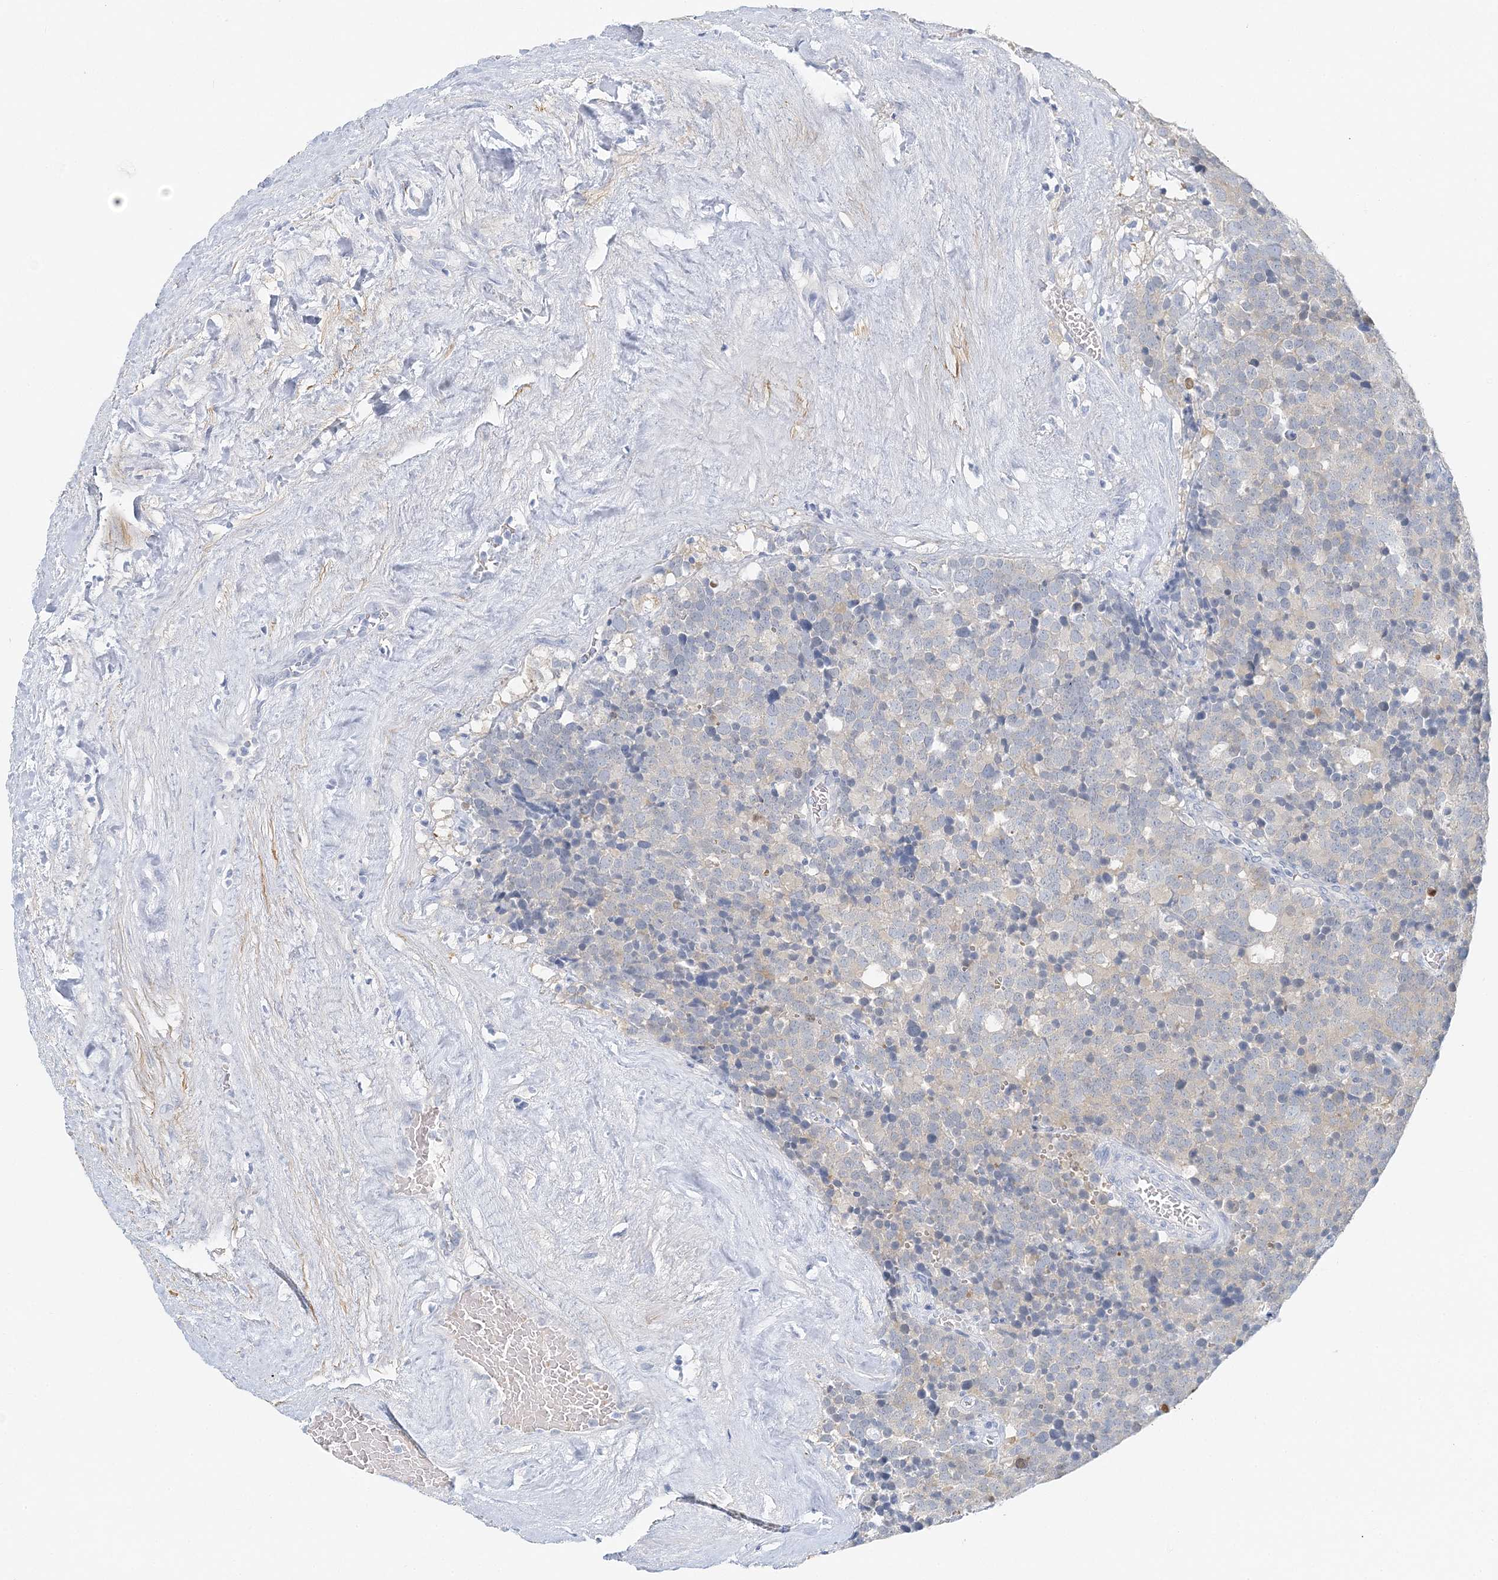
{"staining": {"intensity": "negative", "quantity": "none", "location": "none"}, "tissue": "testis cancer", "cell_type": "Tumor cells", "image_type": "cancer", "snomed": [{"axis": "morphology", "description": "Seminoma, NOS"}, {"axis": "topography", "description": "Testis"}], "caption": "DAB (3,3'-diaminobenzidine) immunohistochemical staining of human testis cancer demonstrates no significant expression in tumor cells.", "gene": "VILL", "patient": {"sex": "male", "age": 71}}